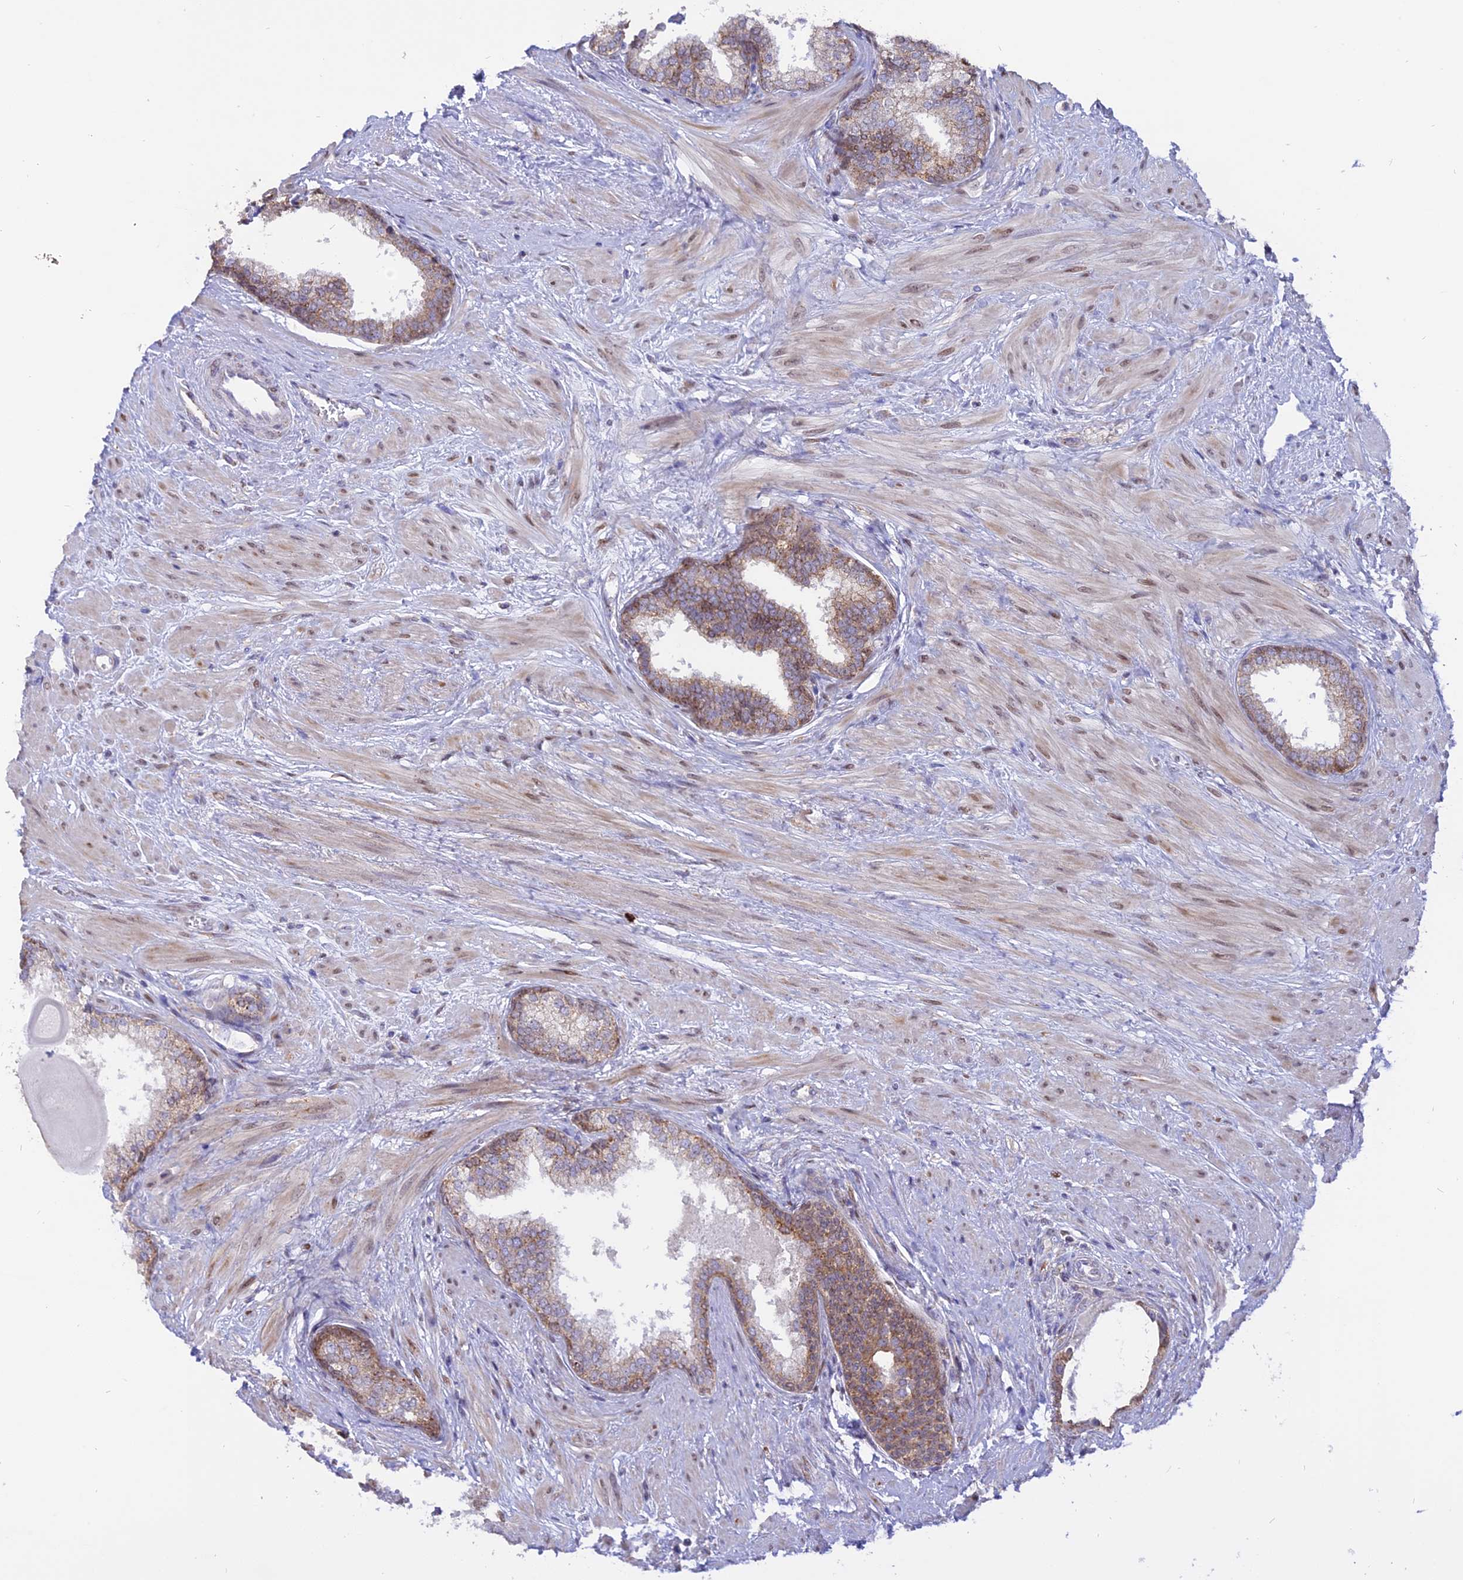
{"staining": {"intensity": "moderate", "quantity": "<25%", "location": "cytoplasmic/membranous"}, "tissue": "prostate", "cell_type": "Glandular cells", "image_type": "normal", "snomed": [{"axis": "morphology", "description": "Normal tissue, NOS"}, {"axis": "topography", "description": "Prostate"}], "caption": "Protein expression analysis of normal prostate shows moderate cytoplasmic/membranous expression in approximately <25% of glandular cells. (brown staining indicates protein expression, while blue staining denotes nuclei).", "gene": "CENPV", "patient": {"sex": "male", "age": 57}}